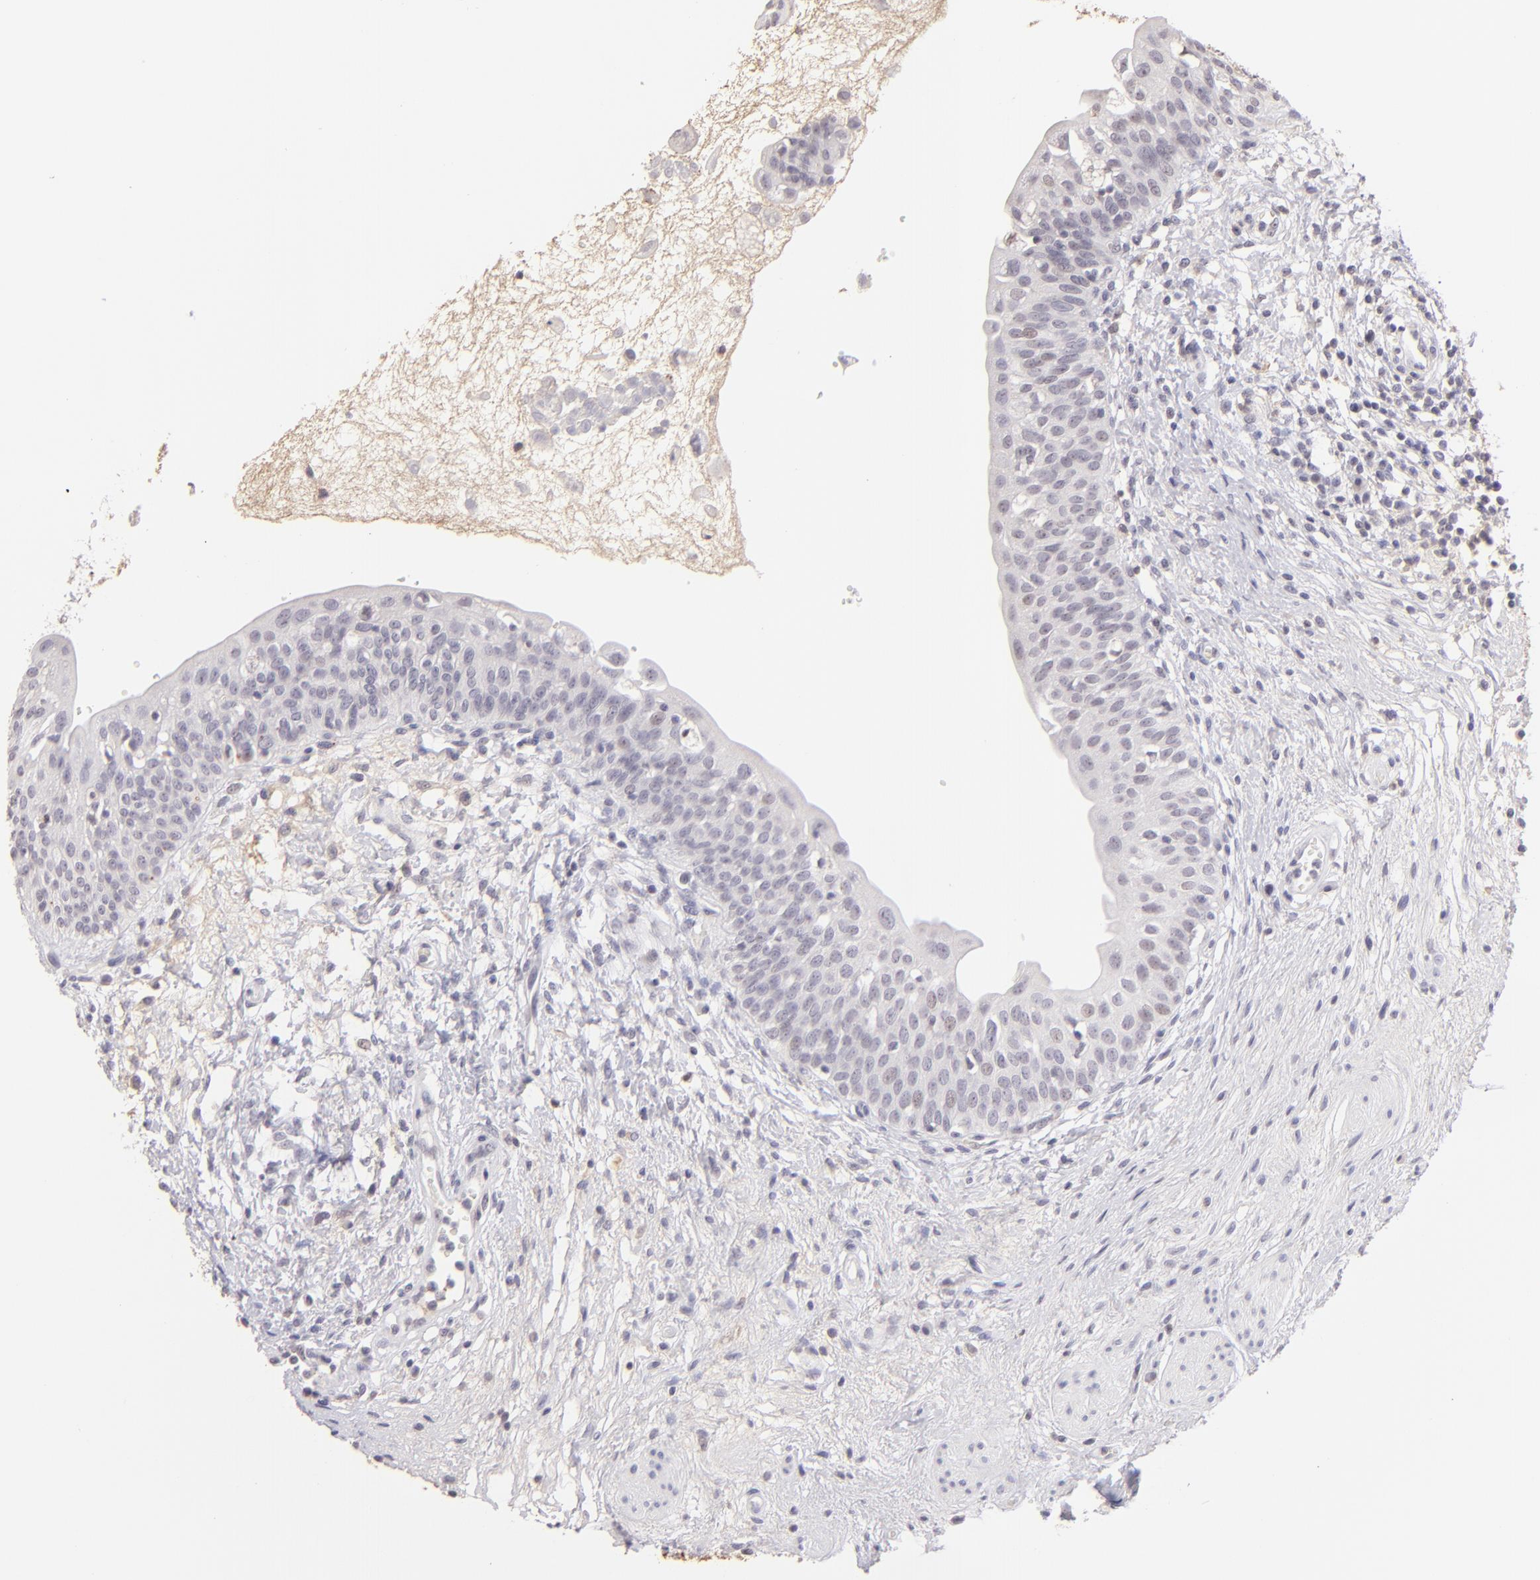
{"staining": {"intensity": "negative", "quantity": "none", "location": "none"}, "tissue": "urinary bladder", "cell_type": "Urothelial cells", "image_type": "normal", "snomed": [{"axis": "morphology", "description": "Normal tissue, NOS"}, {"axis": "topography", "description": "Urinary bladder"}], "caption": "This image is of normal urinary bladder stained with immunohistochemistry (IHC) to label a protein in brown with the nuclei are counter-stained blue. There is no expression in urothelial cells.", "gene": "MAGEA1", "patient": {"sex": "female", "age": 55}}